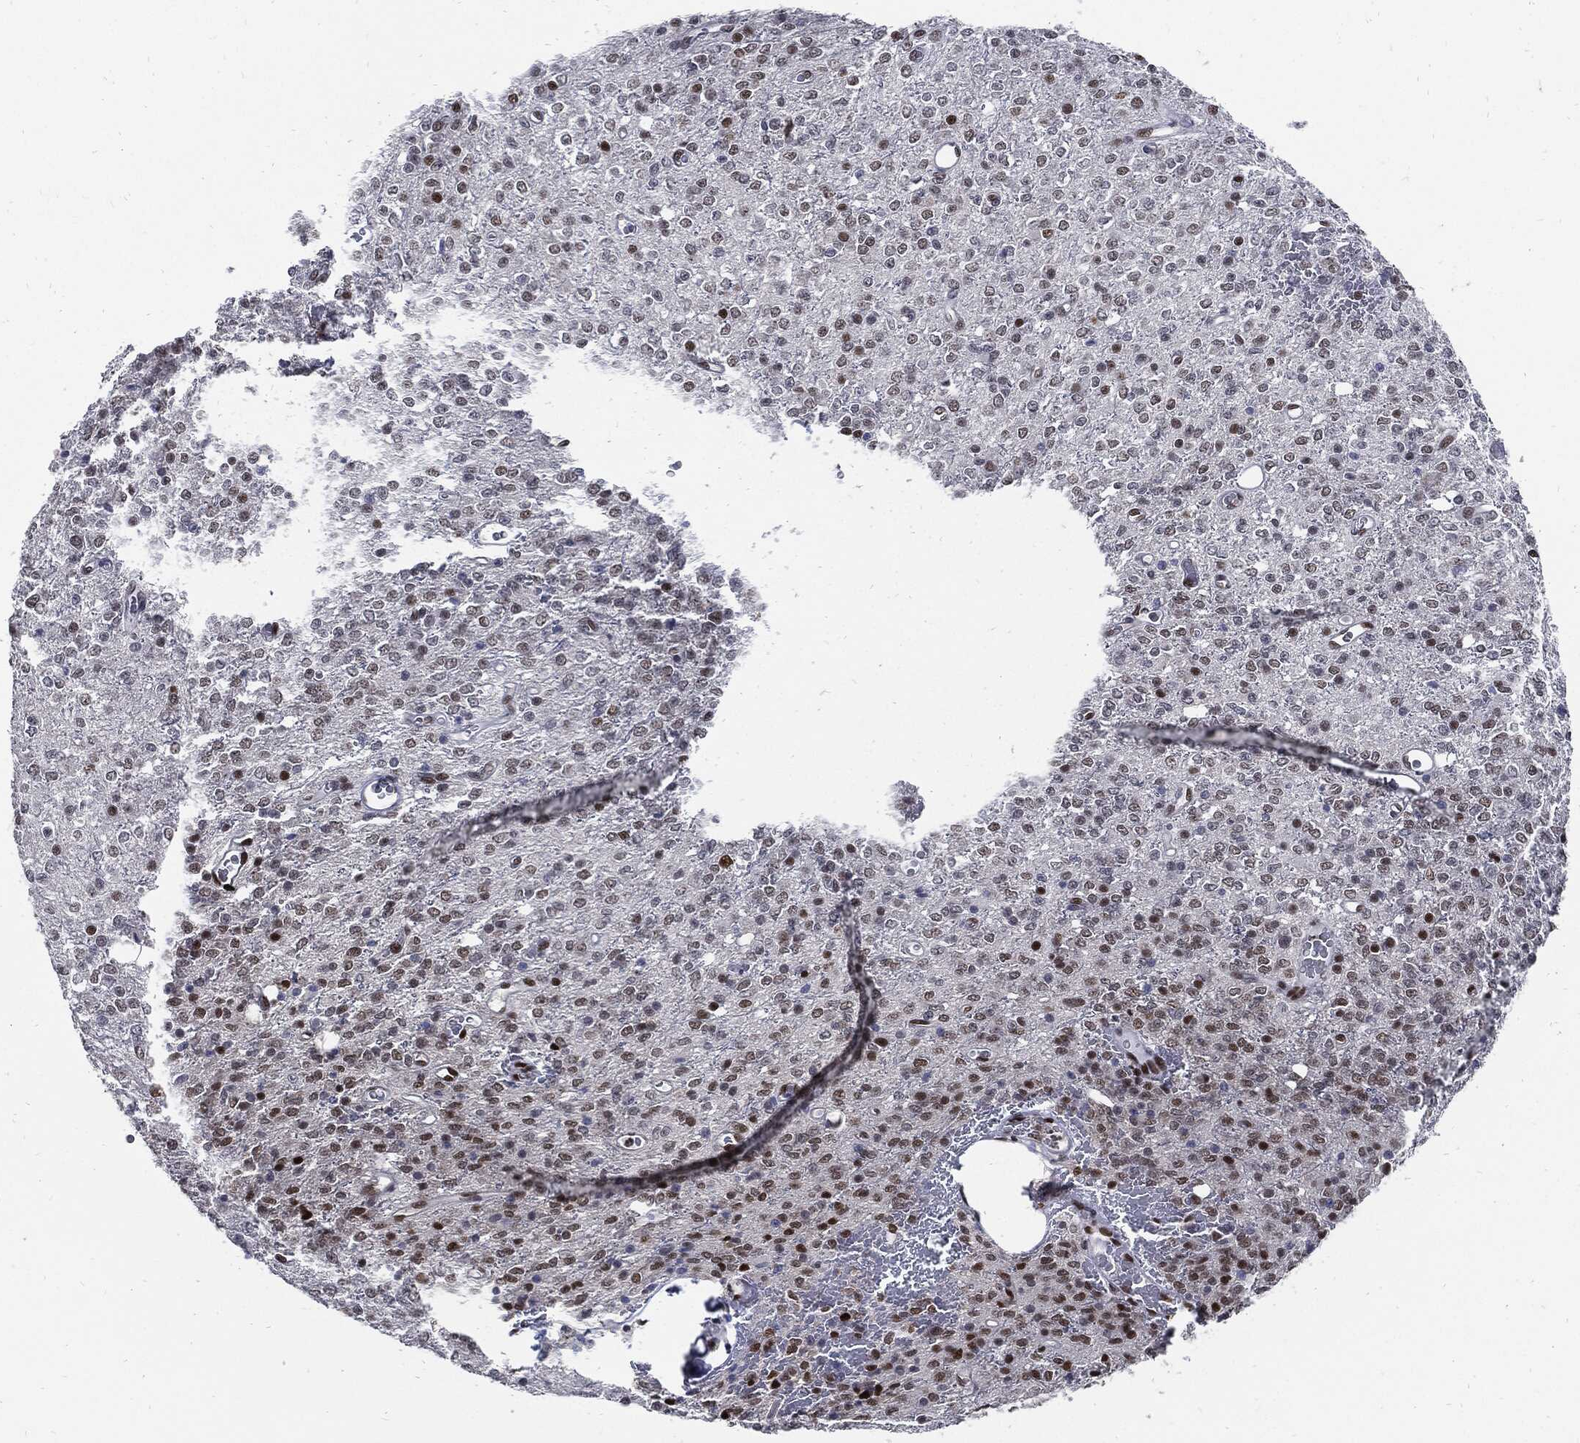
{"staining": {"intensity": "strong", "quantity": "<25%", "location": "nuclear"}, "tissue": "glioma", "cell_type": "Tumor cells", "image_type": "cancer", "snomed": [{"axis": "morphology", "description": "Glioma, malignant, Low grade"}, {"axis": "topography", "description": "Brain"}], "caption": "Malignant glioma (low-grade) stained with IHC reveals strong nuclear positivity in about <25% of tumor cells. (brown staining indicates protein expression, while blue staining denotes nuclei).", "gene": "NBN", "patient": {"sex": "female", "age": 45}}